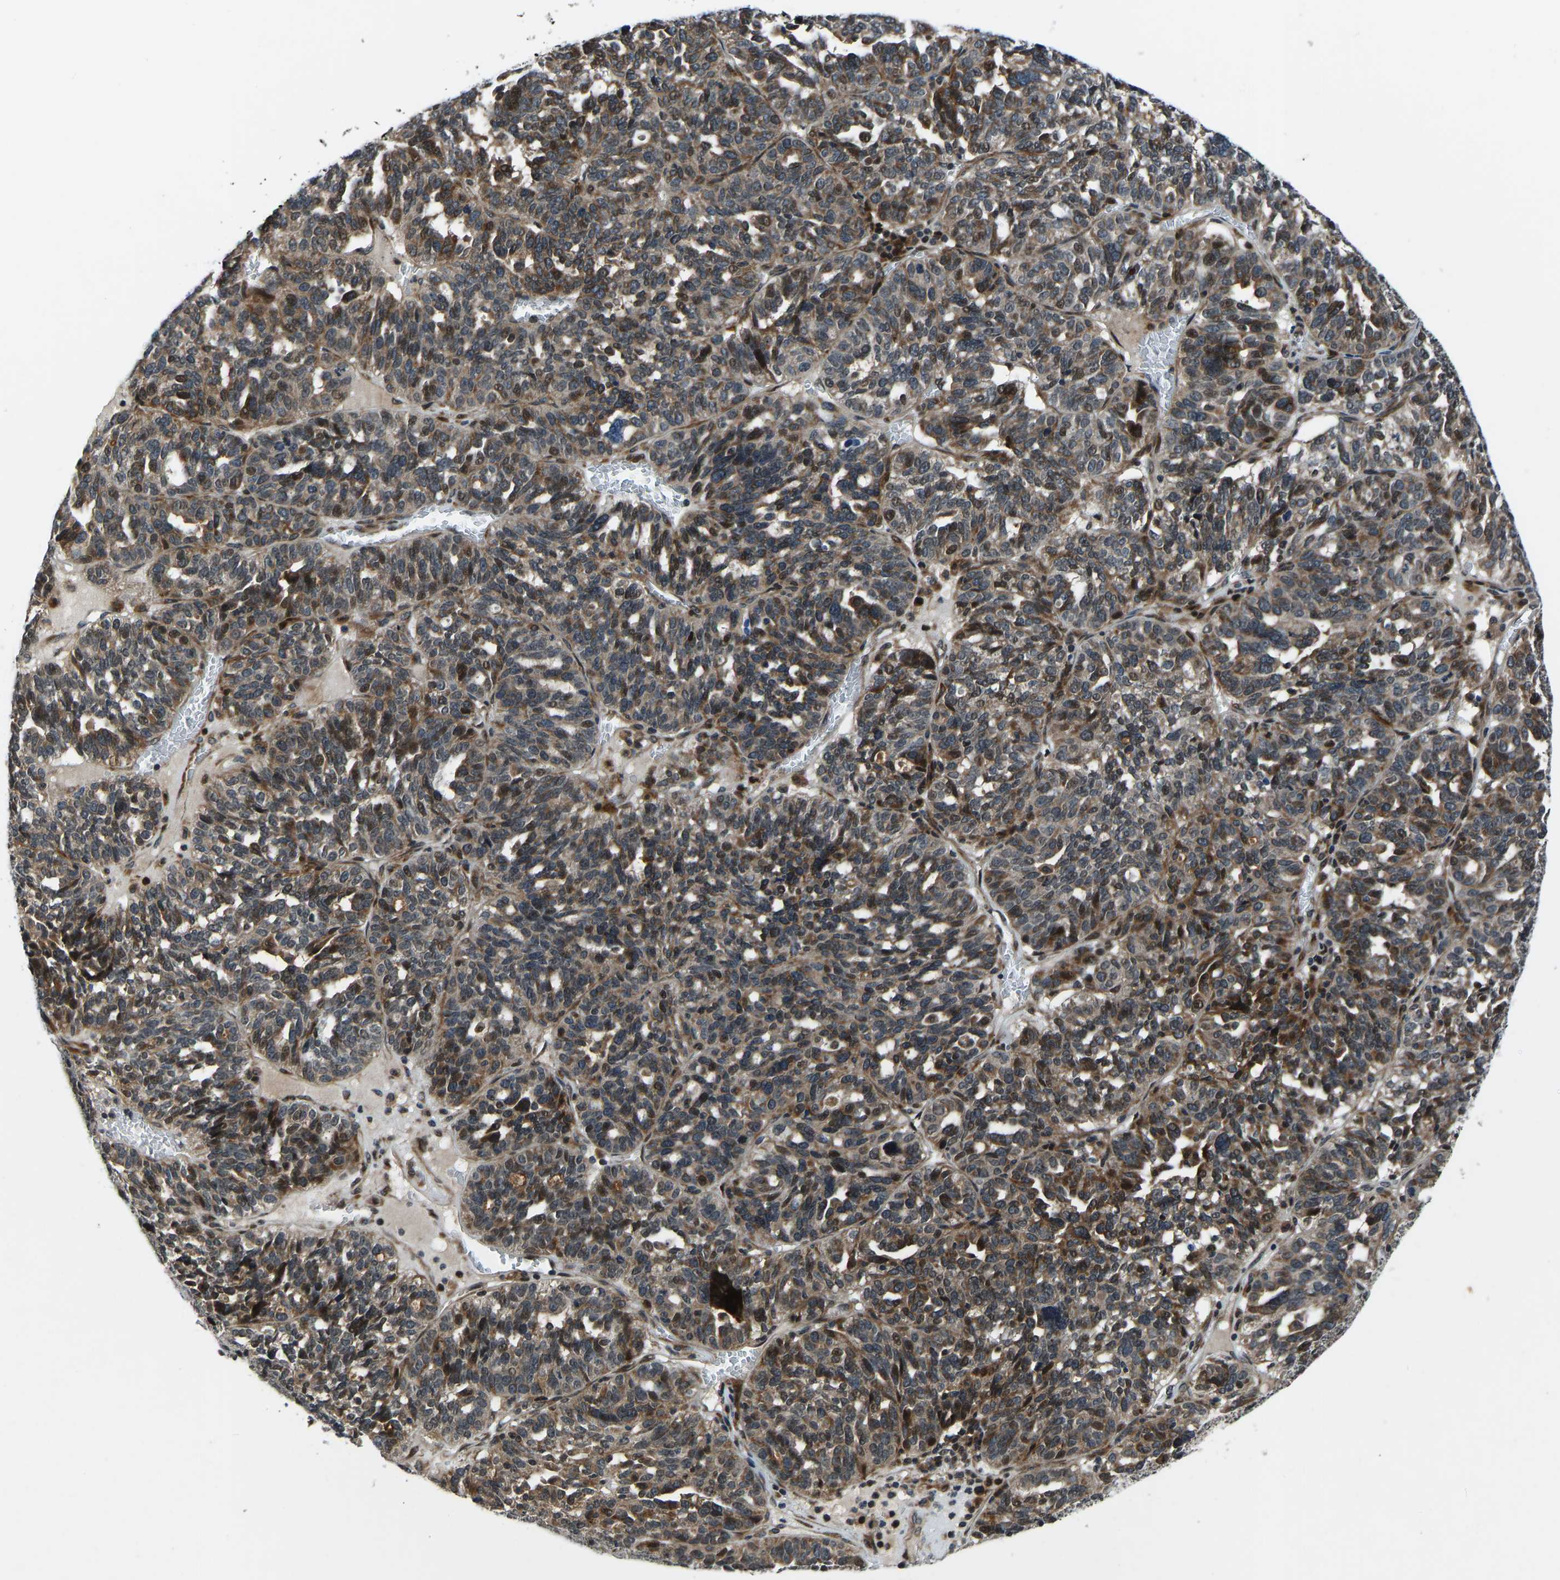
{"staining": {"intensity": "moderate", "quantity": ">75%", "location": "cytoplasmic/membranous,nuclear"}, "tissue": "ovarian cancer", "cell_type": "Tumor cells", "image_type": "cancer", "snomed": [{"axis": "morphology", "description": "Cystadenocarcinoma, serous, NOS"}, {"axis": "topography", "description": "Ovary"}], "caption": "Immunohistochemical staining of human ovarian cancer reveals moderate cytoplasmic/membranous and nuclear protein positivity in about >75% of tumor cells.", "gene": "RLIM", "patient": {"sex": "female", "age": 59}}